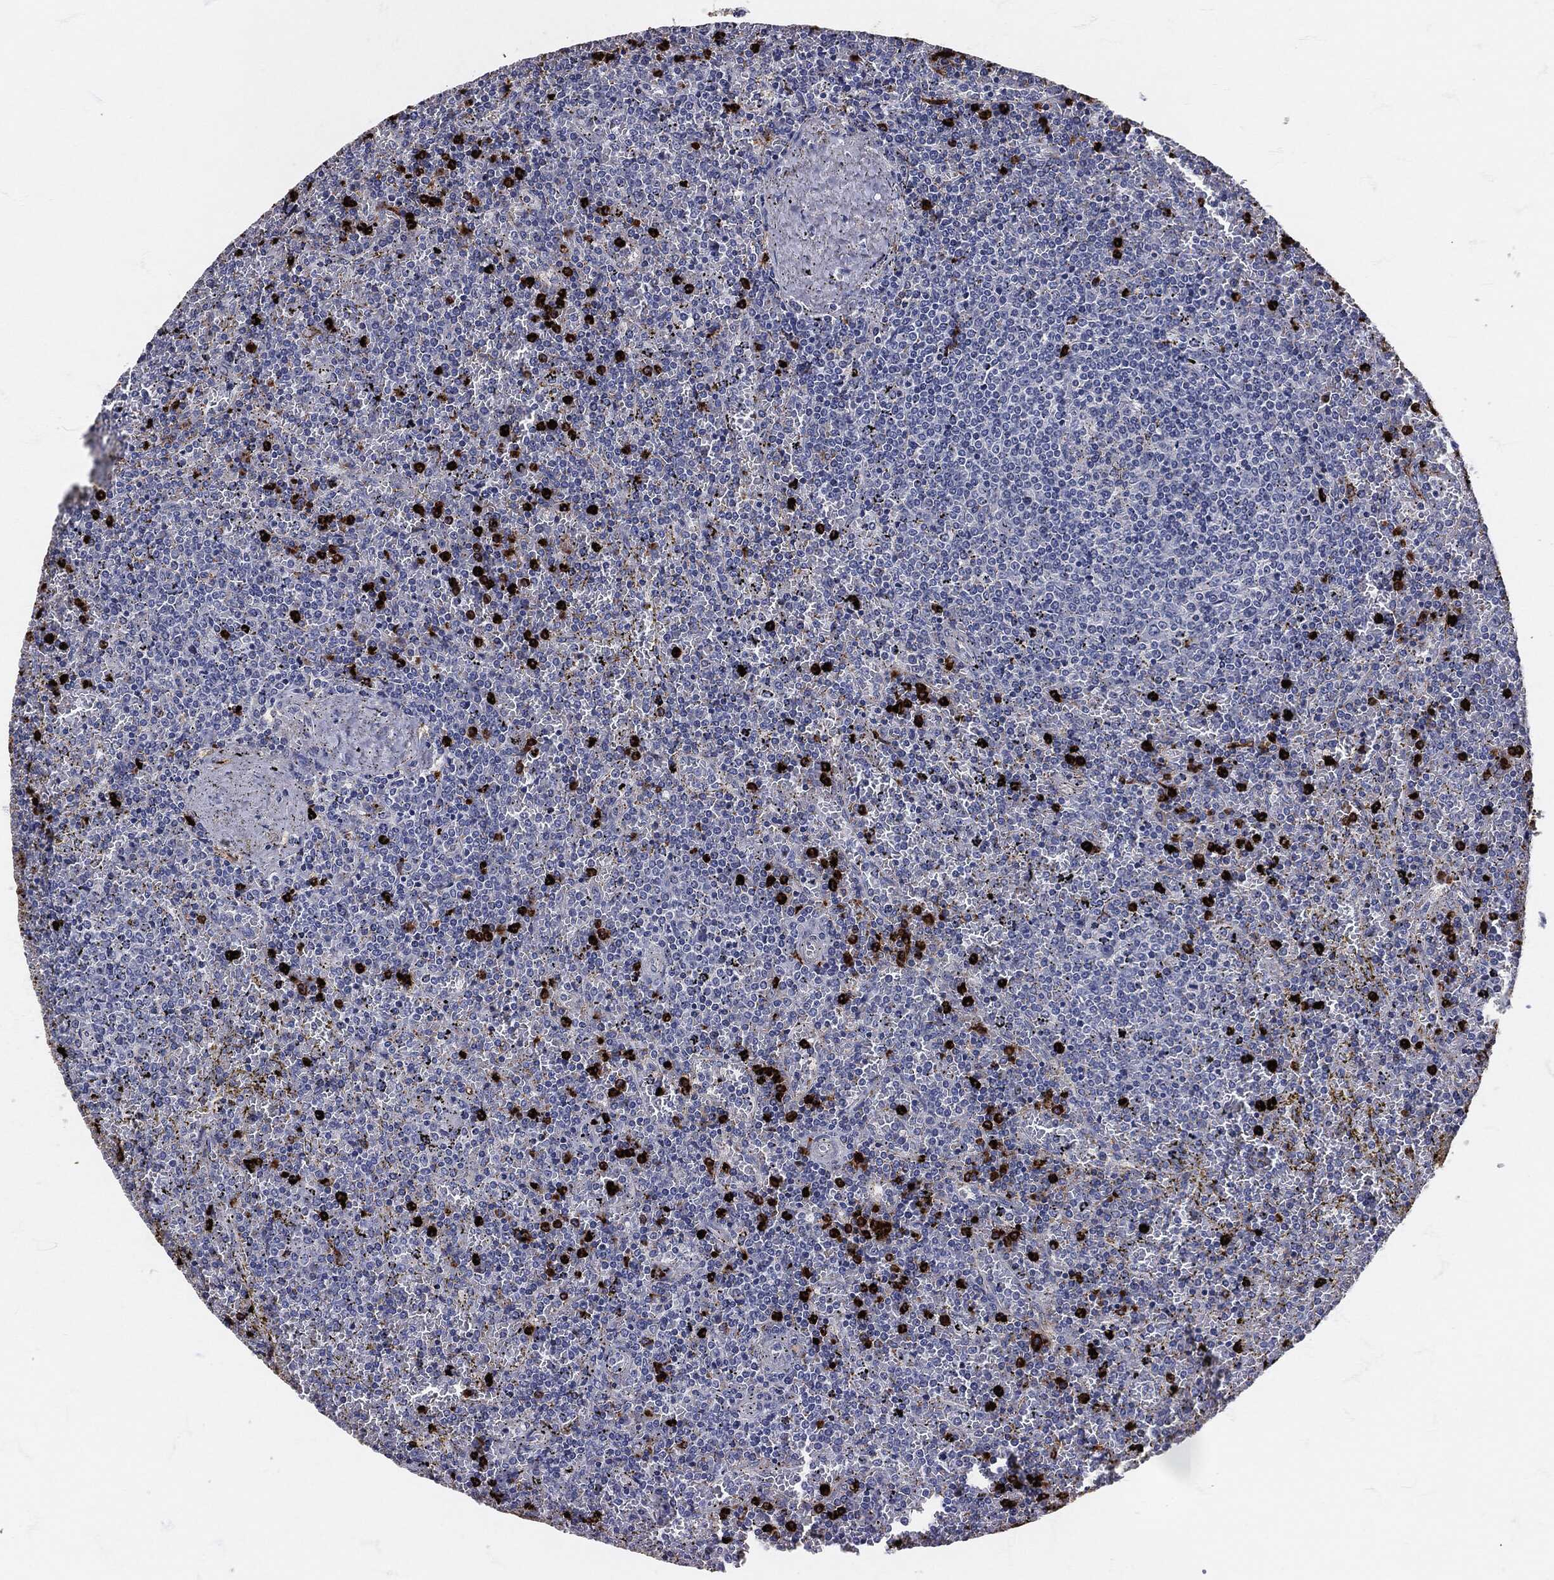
{"staining": {"intensity": "negative", "quantity": "none", "location": "none"}, "tissue": "lymphoma", "cell_type": "Tumor cells", "image_type": "cancer", "snomed": [{"axis": "morphology", "description": "Malignant lymphoma, non-Hodgkin's type, Low grade"}, {"axis": "topography", "description": "Spleen"}], "caption": "Immunohistochemical staining of lymphoma exhibits no significant expression in tumor cells.", "gene": "MPO", "patient": {"sex": "female", "age": 77}}